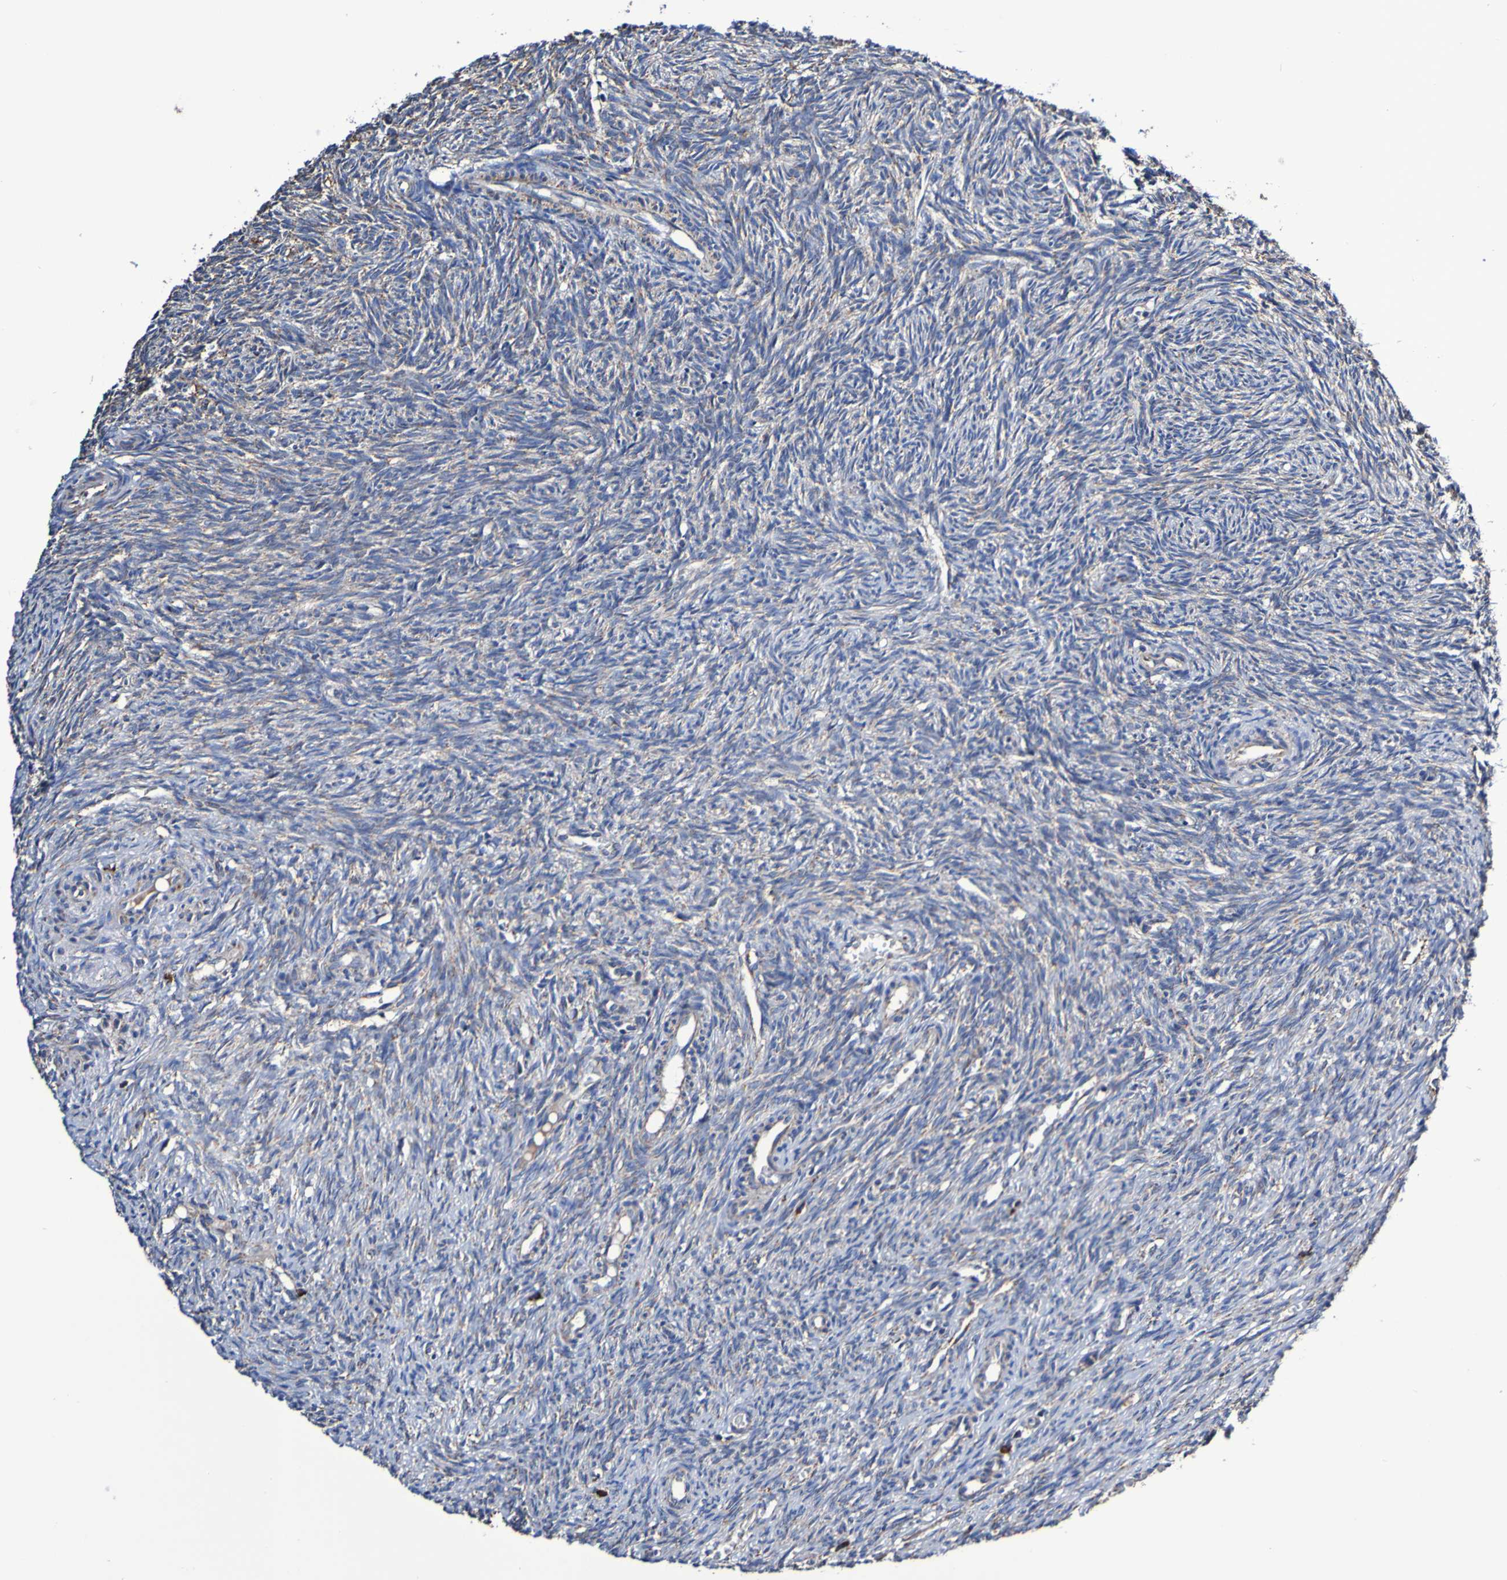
{"staining": {"intensity": "negative", "quantity": "none", "location": "none"}, "tissue": "ovary", "cell_type": "Ovarian stroma cells", "image_type": "normal", "snomed": [{"axis": "morphology", "description": "Normal tissue, NOS"}, {"axis": "topography", "description": "Ovary"}], "caption": "The photomicrograph reveals no significant positivity in ovarian stroma cells of ovary.", "gene": "IL18R1", "patient": {"sex": "female", "age": 41}}